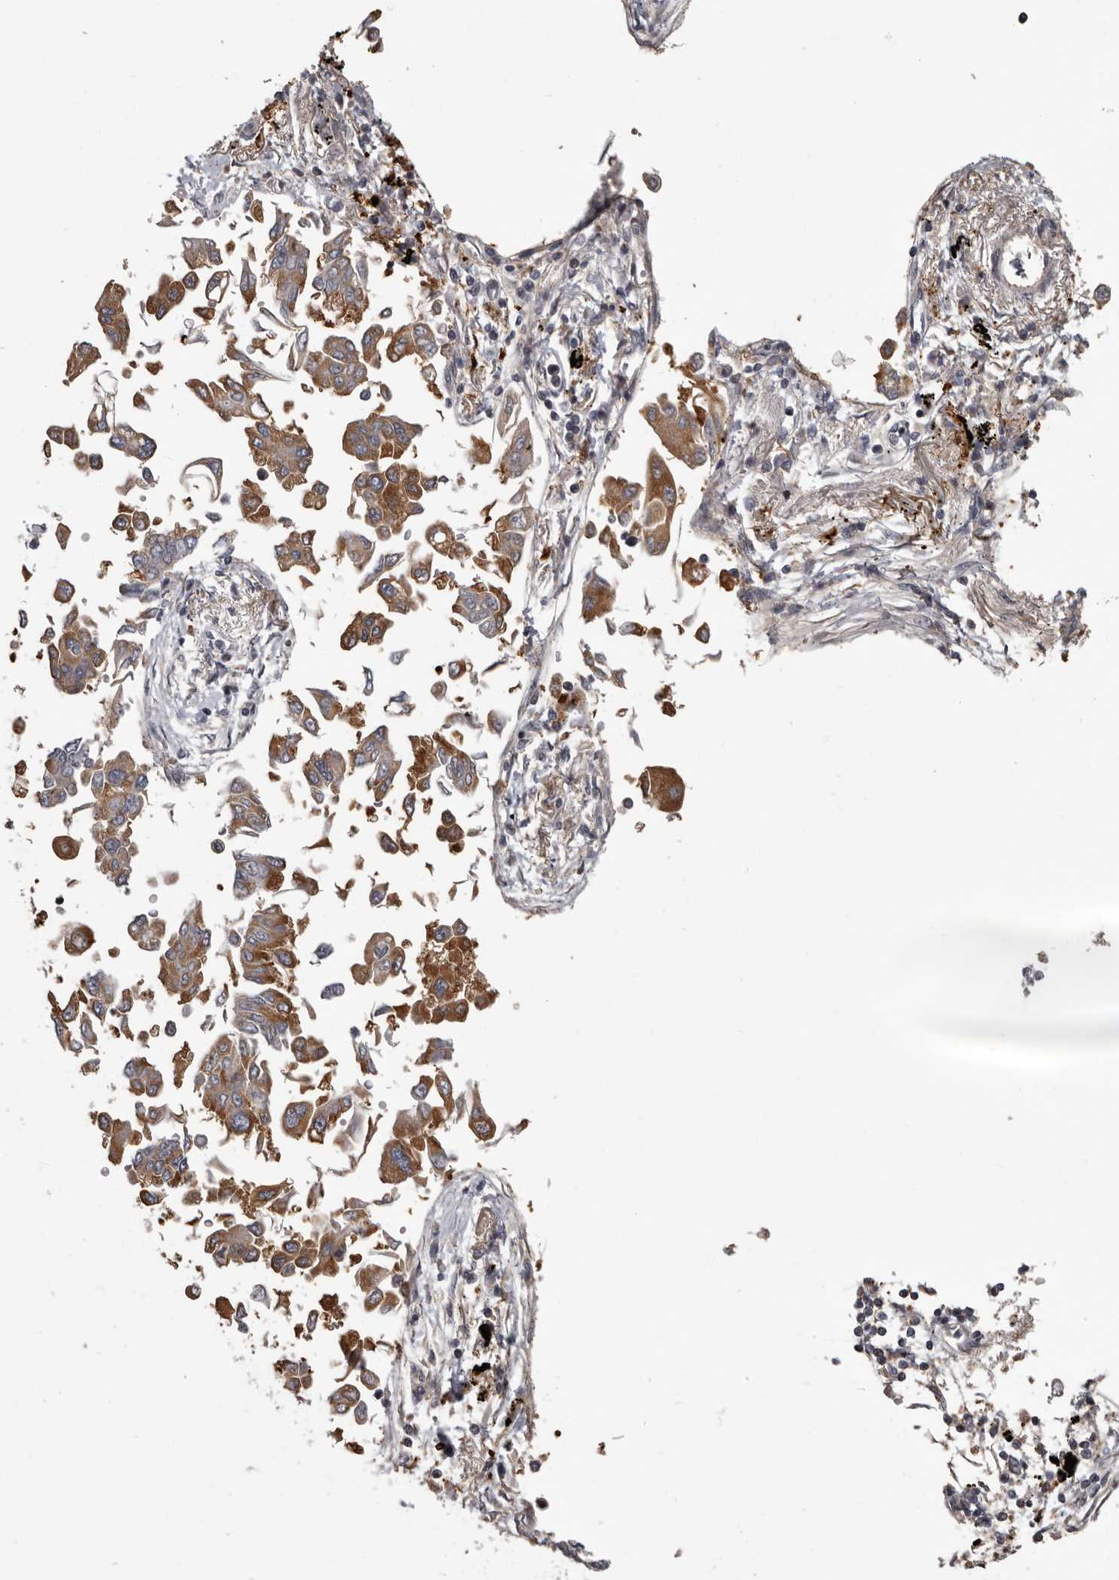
{"staining": {"intensity": "moderate", "quantity": ">75%", "location": "cytoplasmic/membranous"}, "tissue": "lung cancer", "cell_type": "Tumor cells", "image_type": "cancer", "snomed": [{"axis": "morphology", "description": "Adenocarcinoma, NOS"}, {"axis": "topography", "description": "Lung"}], "caption": "A brown stain highlights moderate cytoplasmic/membranous staining of a protein in lung adenocarcinoma tumor cells. The protein is stained brown, and the nuclei are stained in blue (DAB IHC with brightfield microscopy, high magnification).", "gene": "FGFR4", "patient": {"sex": "female", "age": 67}}